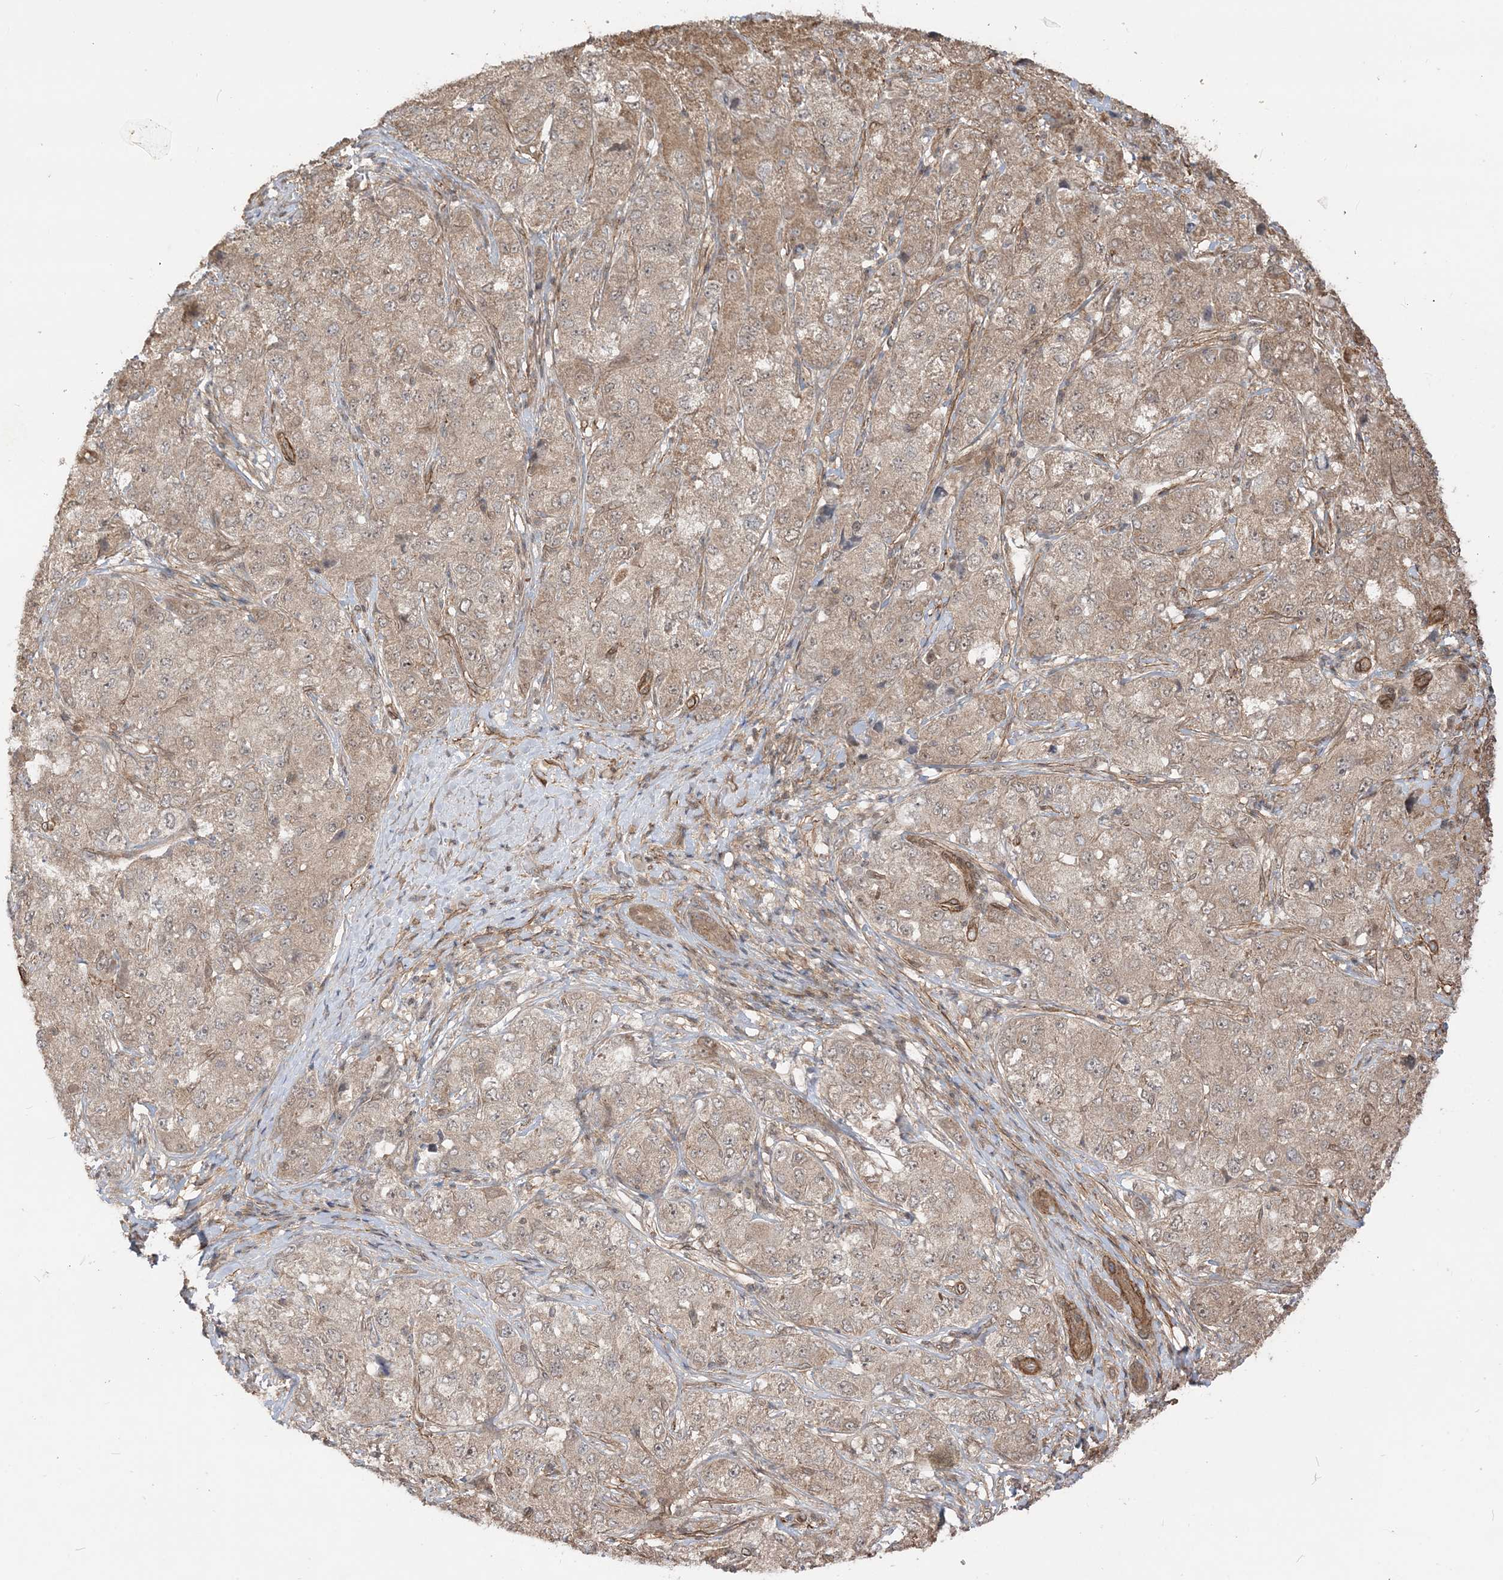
{"staining": {"intensity": "moderate", "quantity": "25%-75%", "location": "cytoplasmic/membranous"}, "tissue": "liver cancer", "cell_type": "Tumor cells", "image_type": "cancer", "snomed": [{"axis": "morphology", "description": "Carcinoma, Hepatocellular, NOS"}, {"axis": "topography", "description": "Liver"}], "caption": "The image reveals a brown stain indicating the presence of a protein in the cytoplasmic/membranous of tumor cells in liver cancer. The staining was performed using DAB to visualize the protein expression in brown, while the nuclei were stained in blue with hematoxylin (Magnification: 20x).", "gene": "TBCC", "patient": {"sex": "male", "age": 80}}